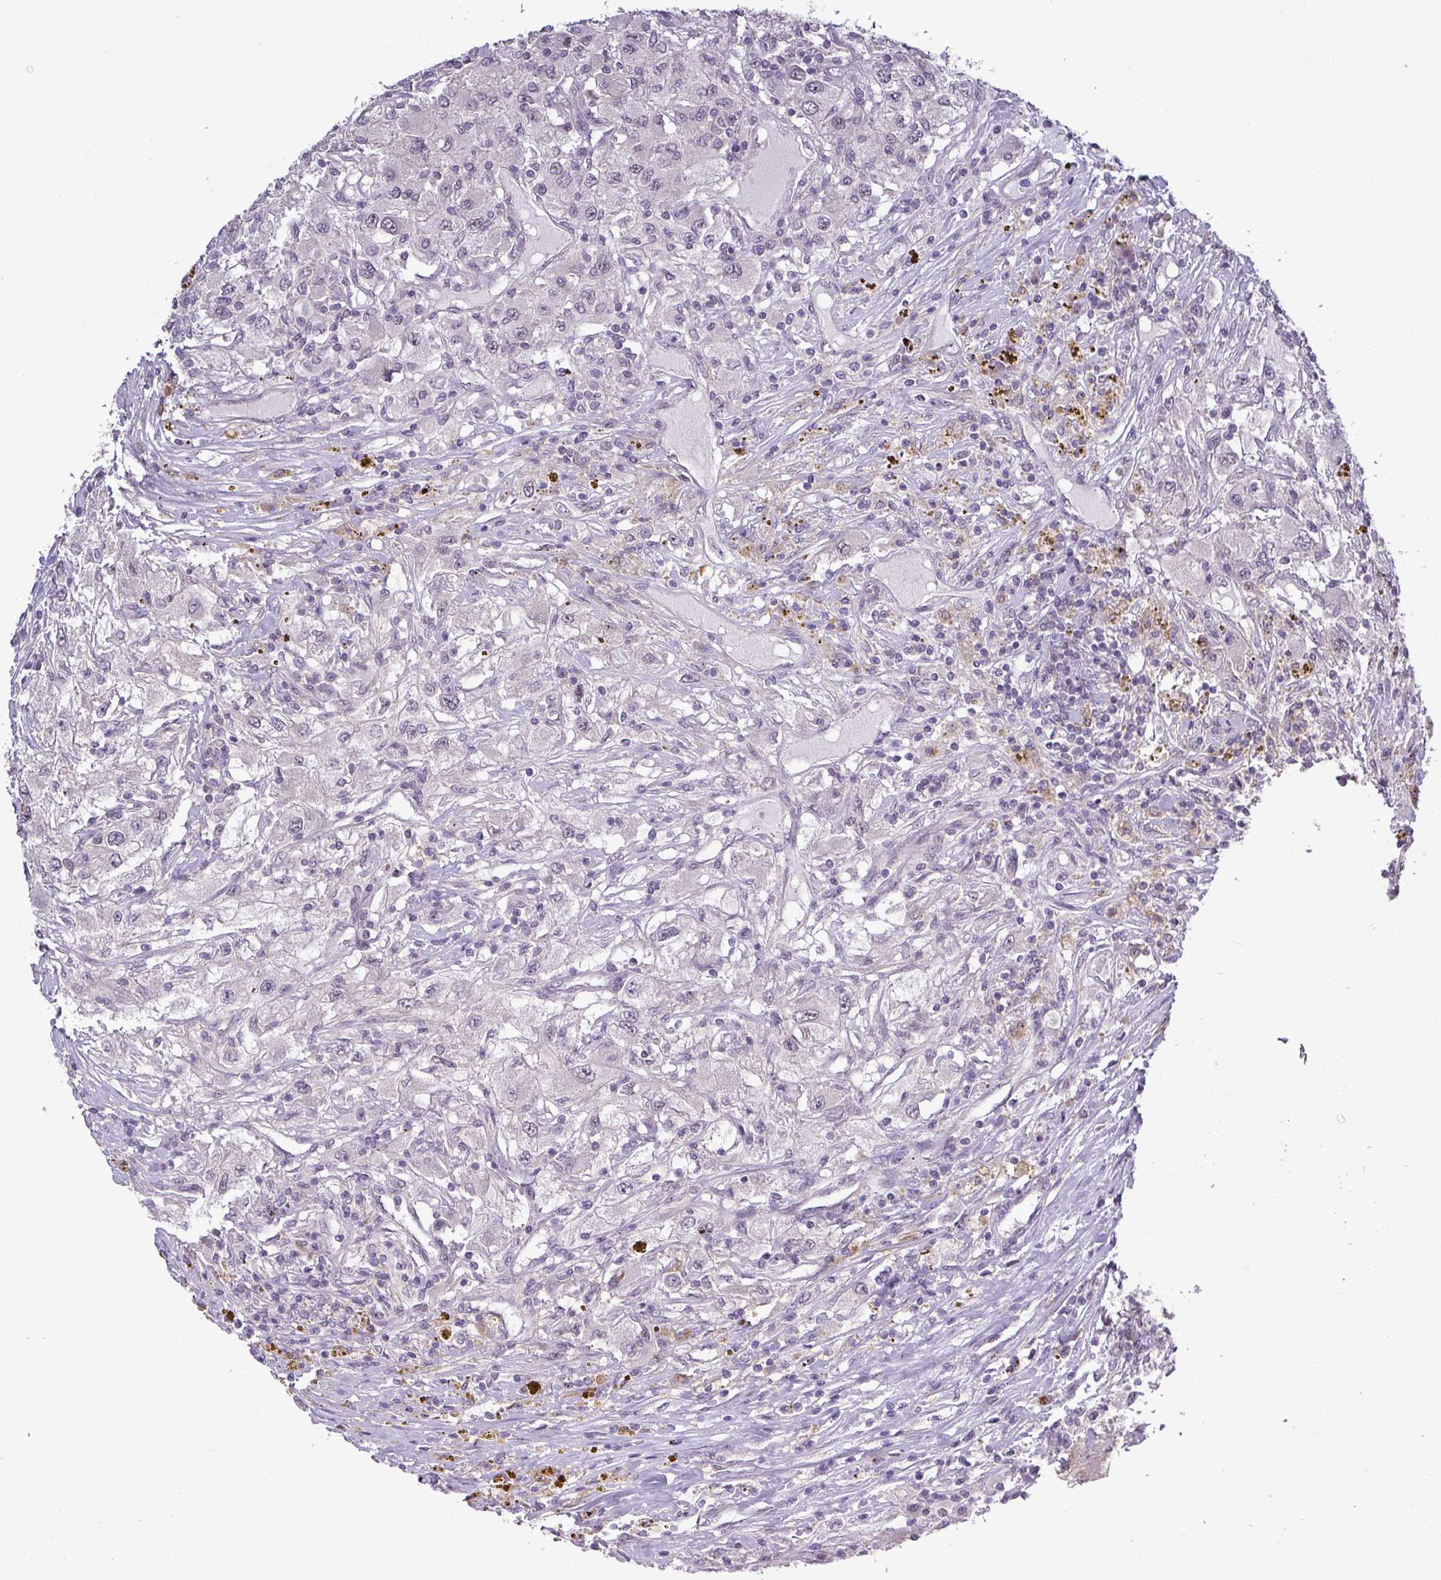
{"staining": {"intensity": "negative", "quantity": "none", "location": "none"}, "tissue": "renal cancer", "cell_type": "Tumor cells", "image_type": "cancer", "snomed": [{"axis": "morphology", "description": "Adenocarcinoma, NOS"}, {"axis": "topography", "description": "Kidney"}], "caption": "Tumor cells are negative for brown protein staining in renal adenocarcinoma.", "gene": "RIPPLY1", "patient": {"sex": "female", "age": 67}}